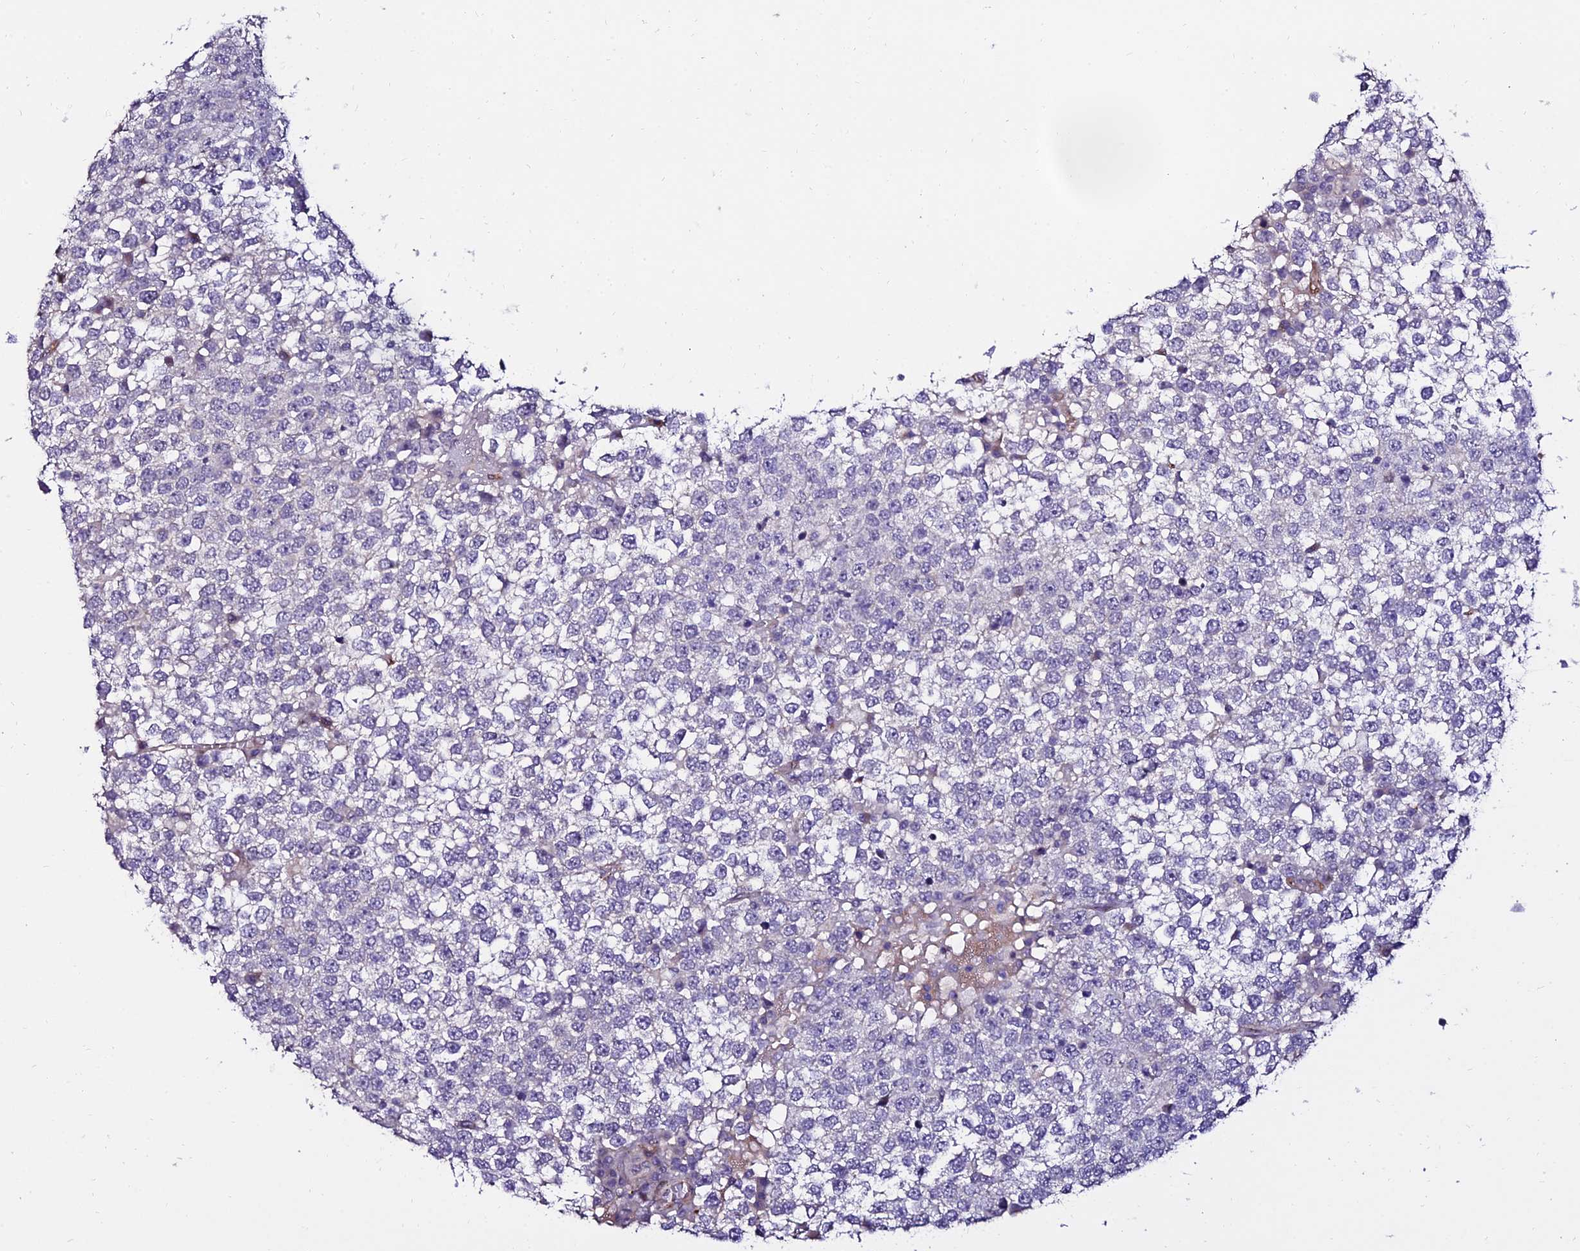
{"staining": {"intensity": "negative", "quantity": "none", "location": "none"}, "tissue": "testis cancer", "cell_type": "Tumor cells", "image_type": "cancer", "snomed": [{"axis": "morphology", "description": "Seminoma, NOS"}, {"axis": "topography", "description": "Testis"}], "caption": "Micrograph shows no protein staining in tumor cells of testis seminoma tissue.", "gene": "ALDH3B2", "patient": {"sex": "male", "age": 65}}